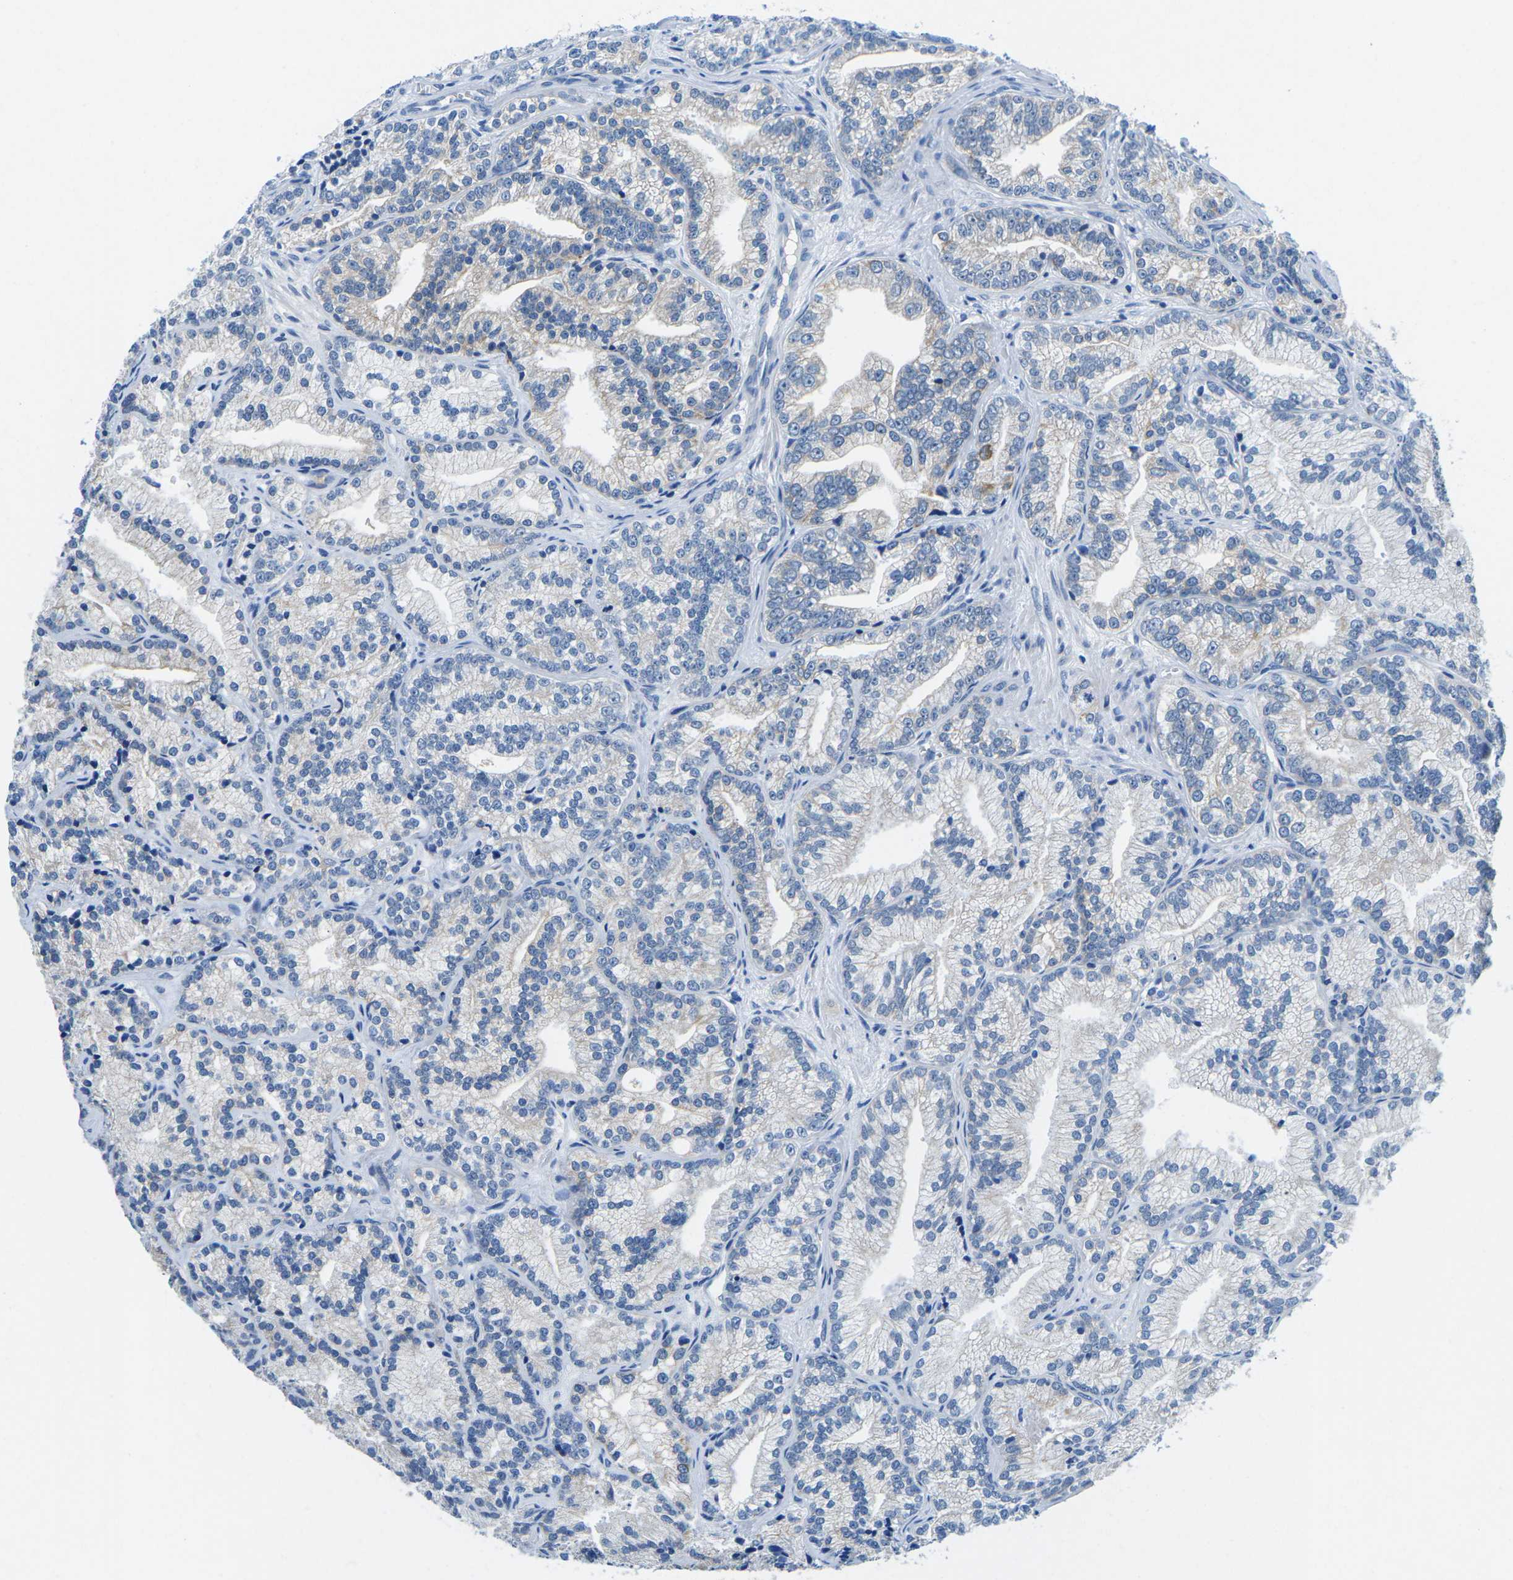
{"staining": {"intensity": "negative", "quantity": "none", "location": "none"}, "tissue": "prostate cancer", "cell_type": "Tumor cells", "image_type": "cancer", "snomed": [{"axis": "morphology", "description": "Adenocarcinoma, Low grade"}, {"axis": "topography", "description": "Prostate"}], "caption": "Immunohistochemistry (IHC) image of neoplastic tissue: prostate cancer stained with DAB shows no significant protein positivity in tumor cells.", "gene": "TM6SF1", "patient": {"sex": "male", "age": 89}}